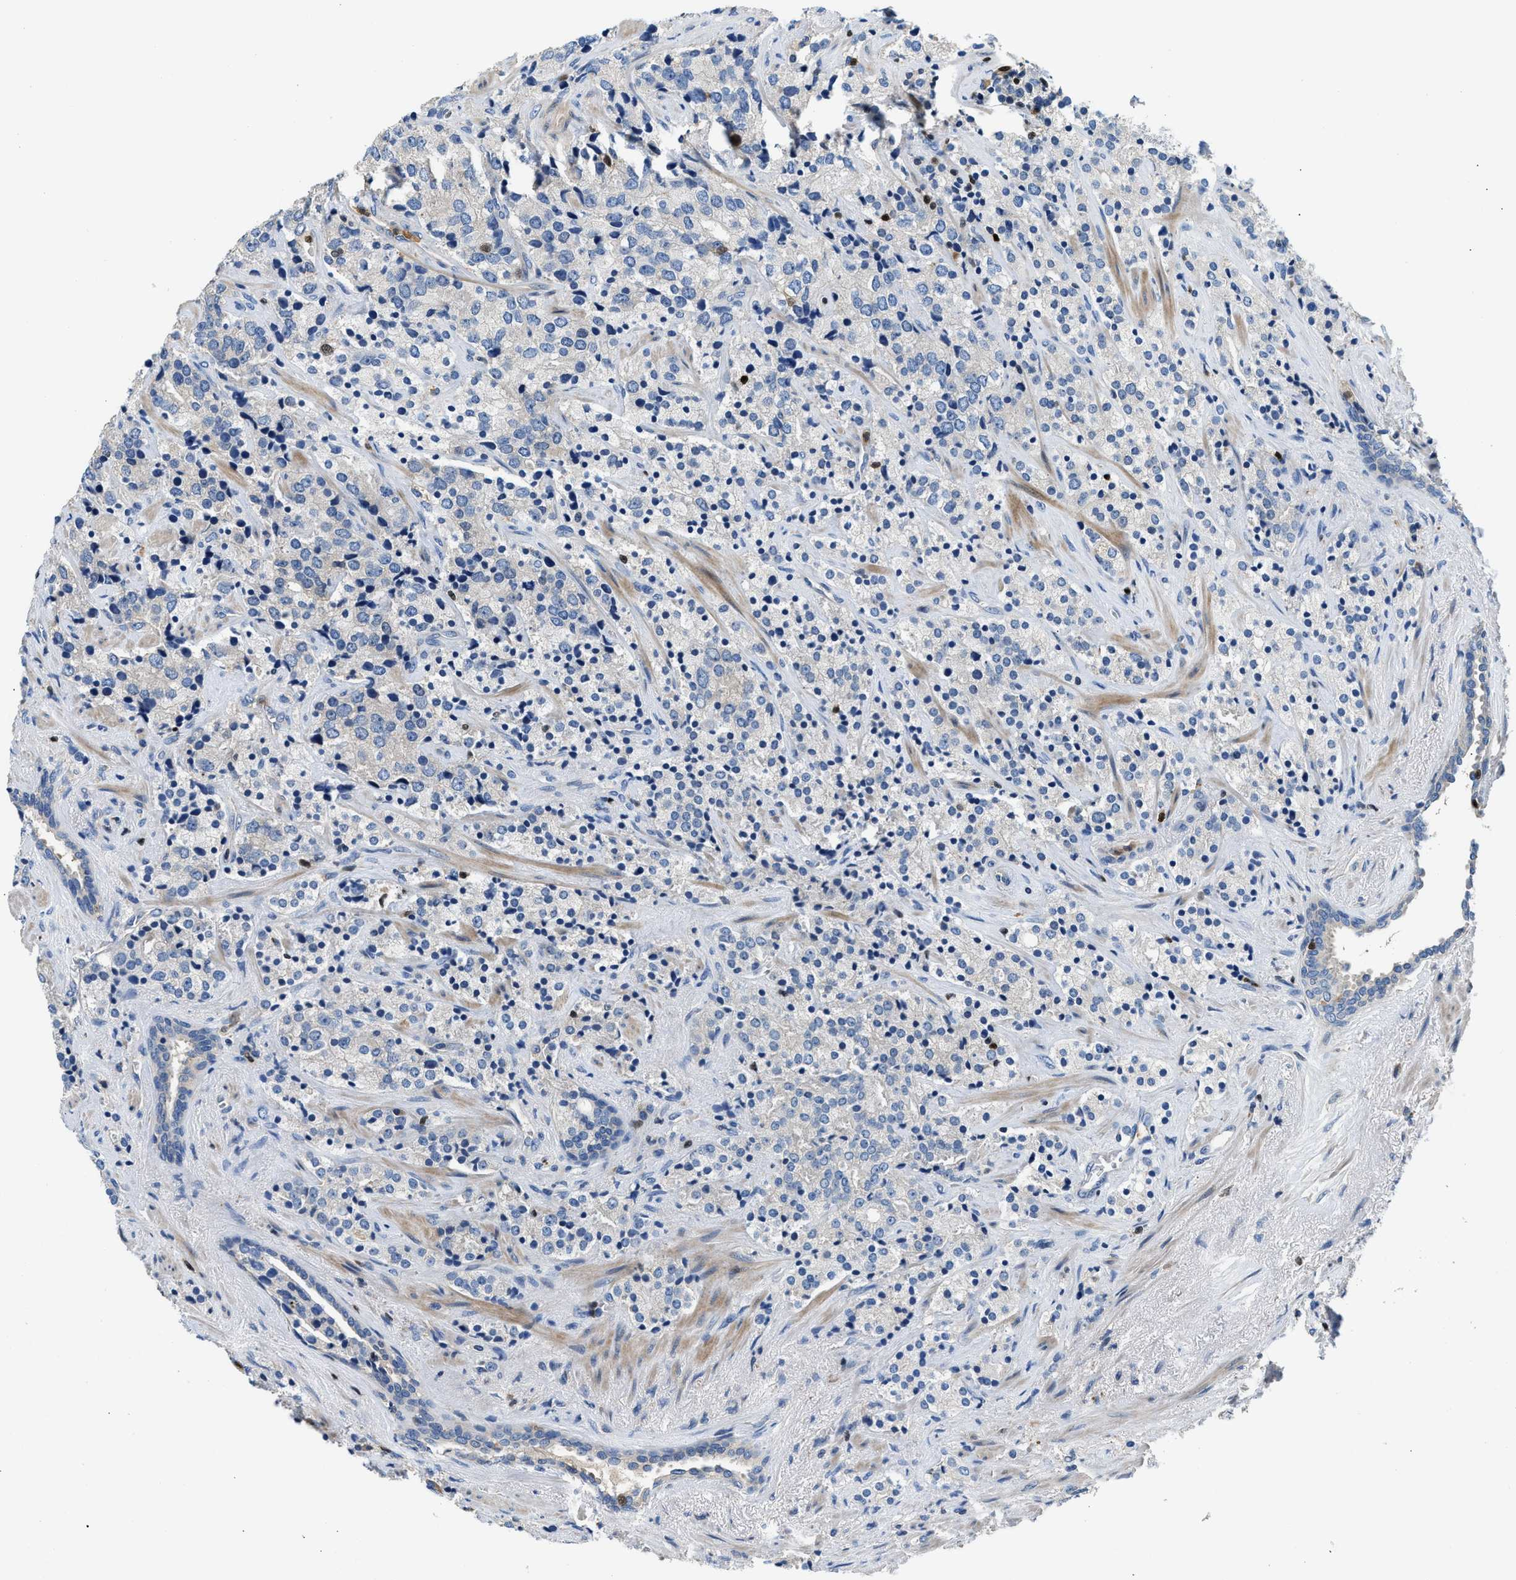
{"staining": {"intensity": "negative", "quantity": "none", "location": "none"}, "tissue": "prostate cancer", "cell_type": "Tumor cells", "image_type": "cancer", "snomed": [{"axis": "morphology", "description": "Adenocarcinoma, High grade"}, {"axis": "topography", "description": "Prostate"}], "caption": "Tumor cells are negative for protein expression in human high-grade adenocarcinoma (prostate).", "gene": "TOX", "patient": {"sex": "male", "age": 71}}